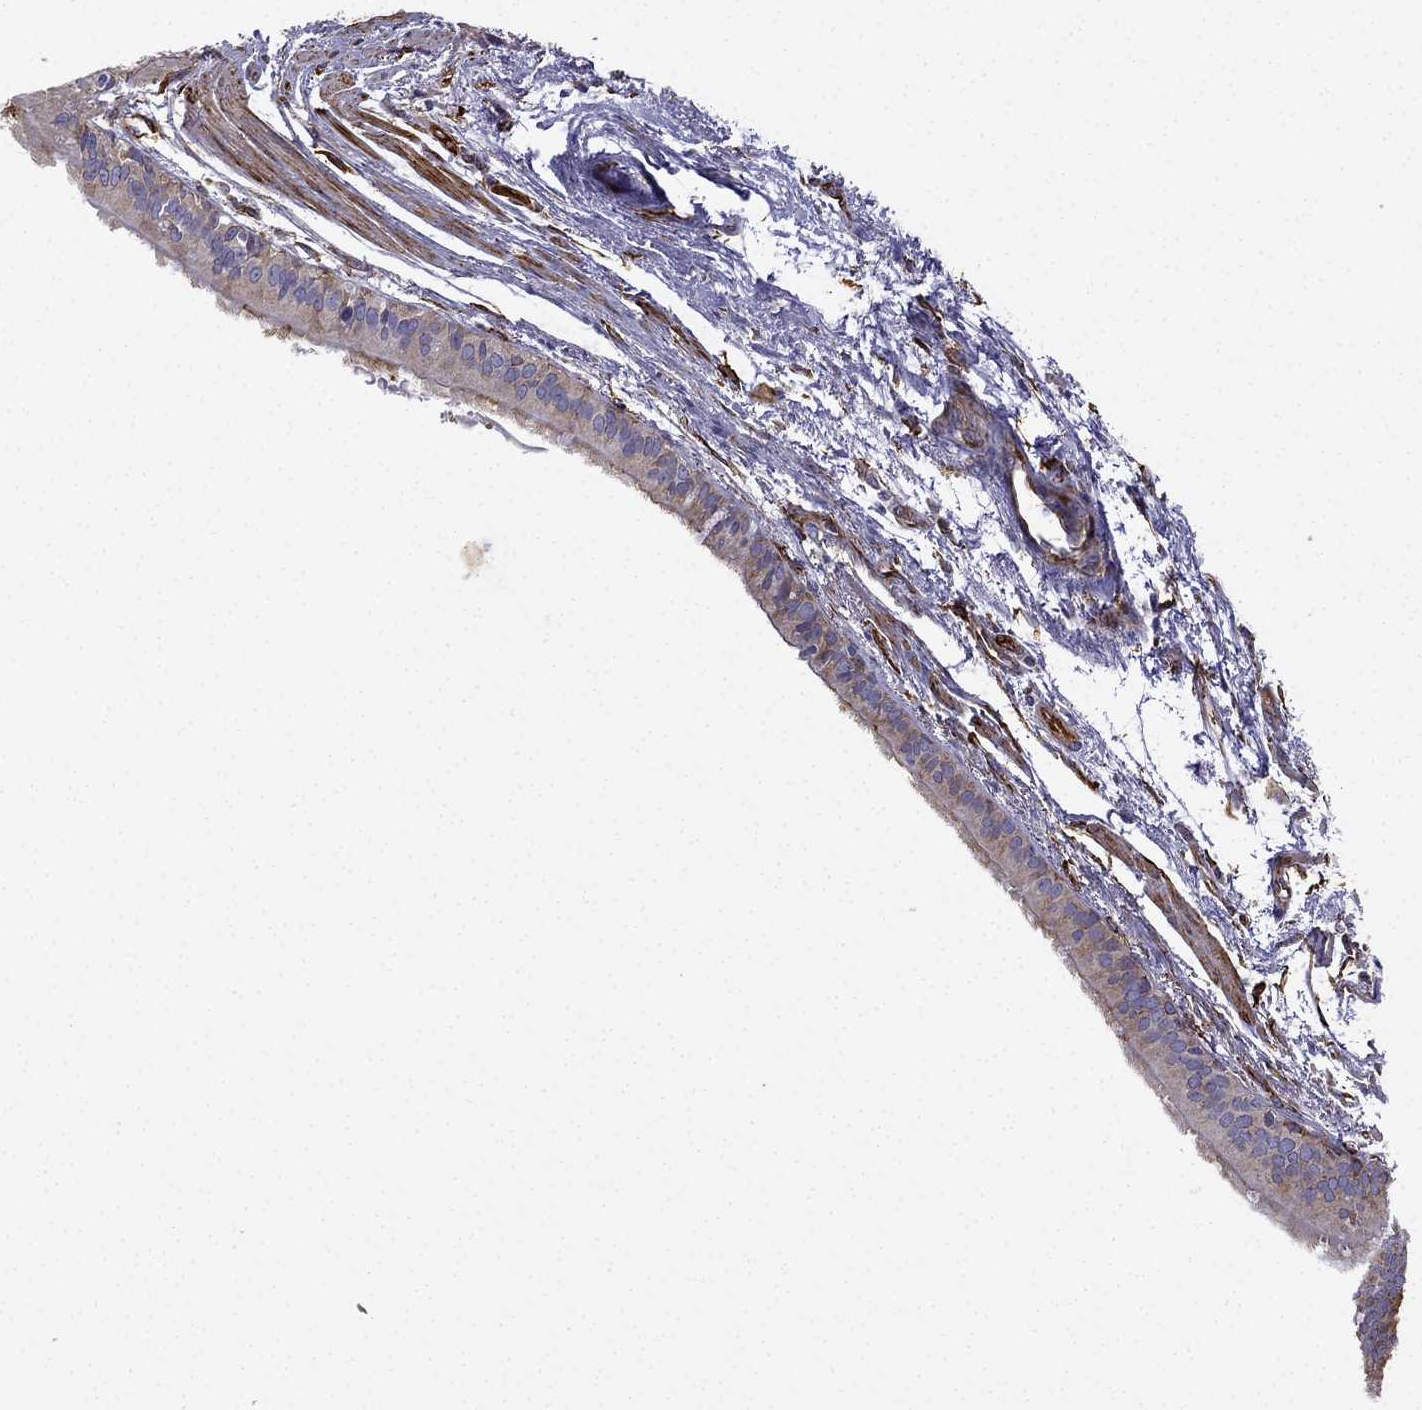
{"staining": {"intensity": "moderate", "quantity": "25%-75%", "location": "cytoplasmic/membranous"}, "tissue": "bronchus", "cell_type": "Respiratory epithelial cells", "image_type": "normal", "snomed": [{"axis": "morphology", "description": "Normal tissue, NOS"}, {"axis": "morphology", "description": "Squamous cell carcinoma, NOS"}, {"axis": "topography", "description": "Bronchus"}, {"axis": "topography", "description": "Lung"}], "caption": "This photomicrograph reveals immunohistochemistry staining of unremarkable human bronchus, with medium moderate cytoplasmic/membranous staining in approximately 25%-75% of respiratory epithelial cells.", "gene": "MAP4", "patient": {"sex": "male", "age": 69}}